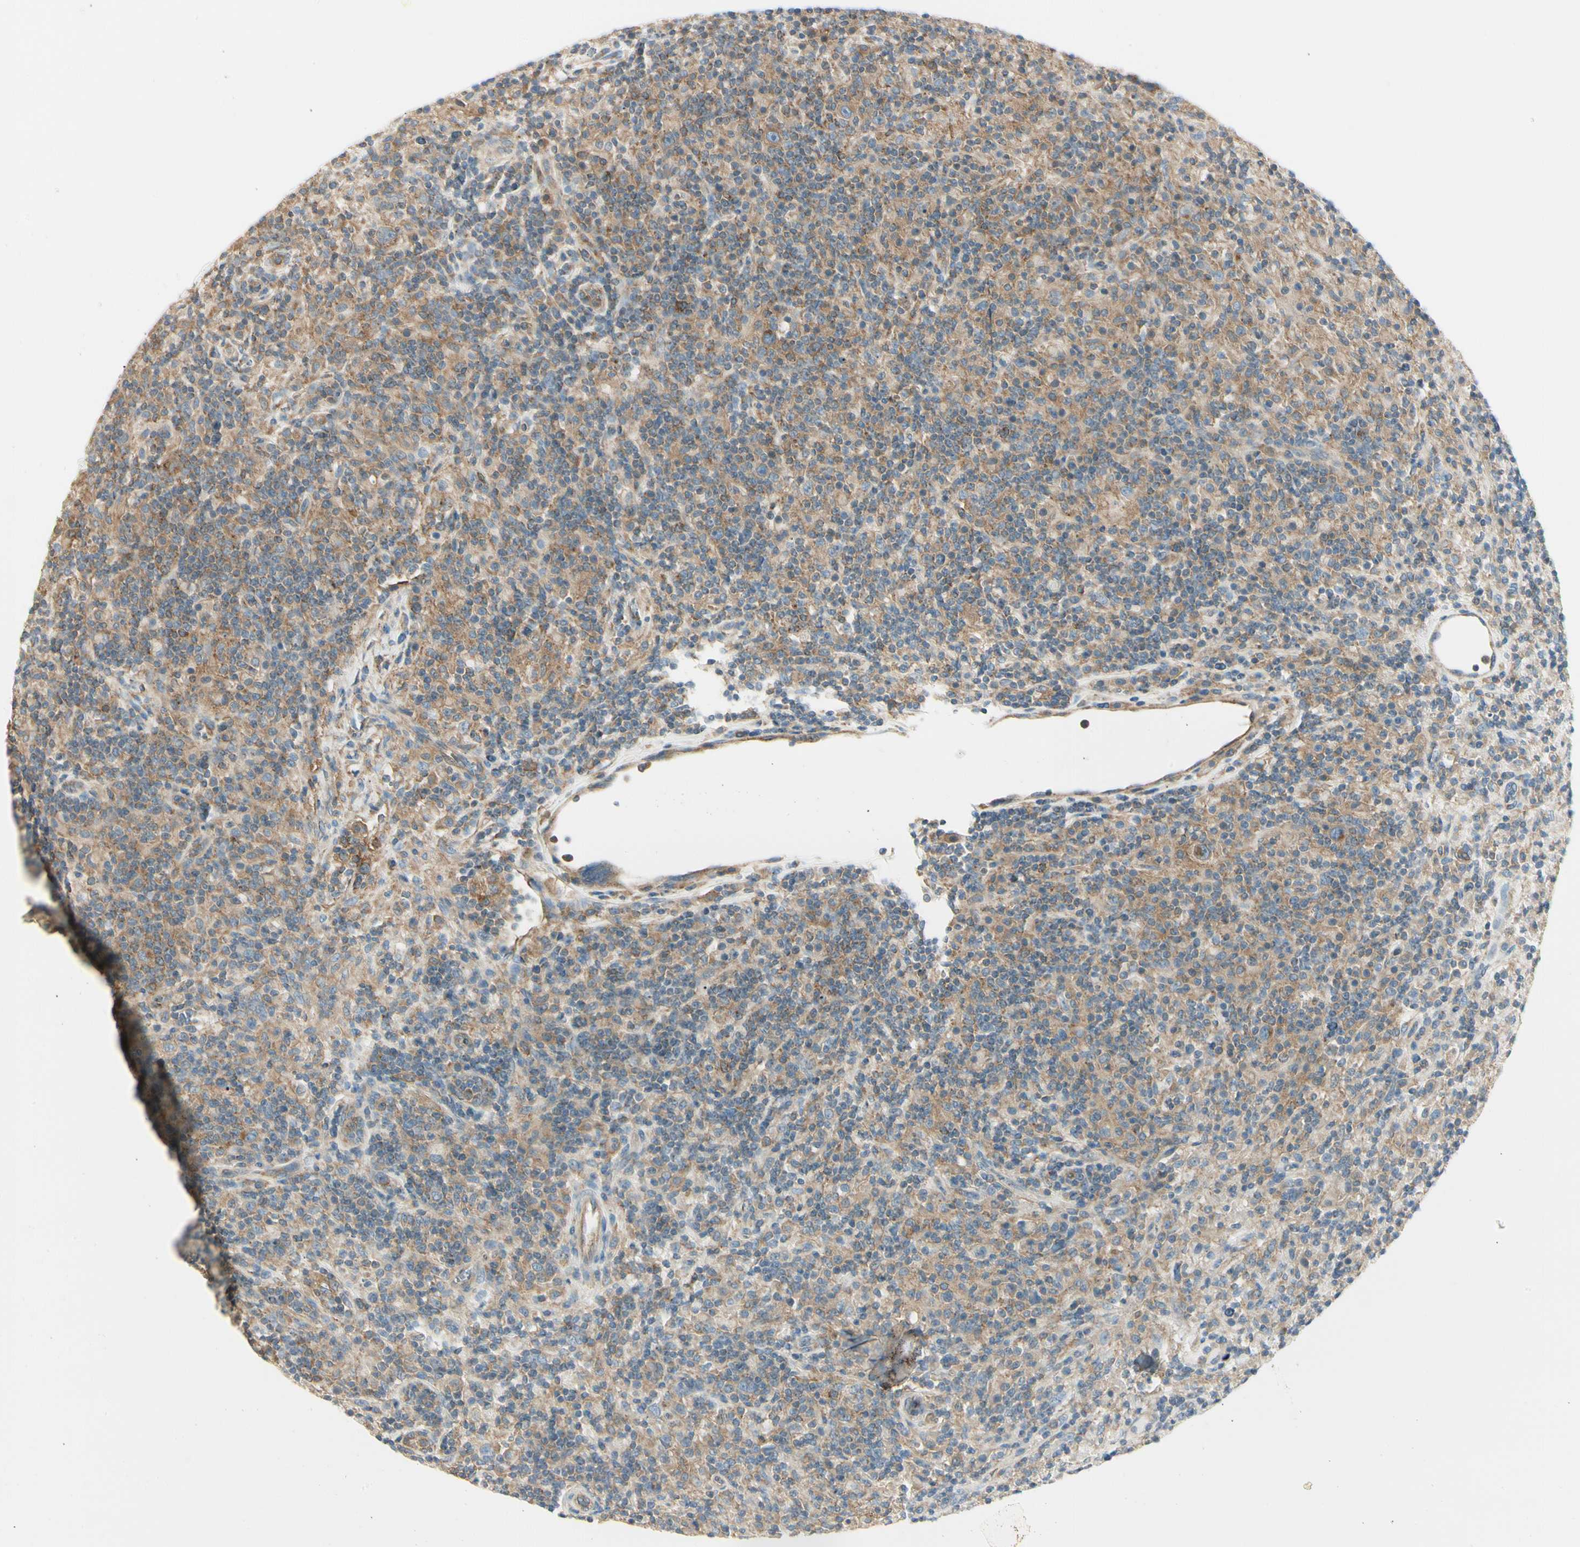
{"staining": {"intensity": "weak", "quantity": ">75%", "location": "cytoplasmic/membranous"}, "tissue": "lymphoma", "cell_type": "Tumor cells", "image_type": "cancer", "snomed": [{"axis": "morphology", "description": "Hodgkin's disease, NOS"}, {"axis": "topography", "description": "Lymph node"}], "caption": "Lymphoma was stained to show a protein in brown. There is low levels of weak cytoplasmic/membranous staining in about >75% of tumor cells. (IHC, brightfield microscopy, high magnification).", "gene": "AGFG1", "patient": {"sex": "male", "age": 70}}